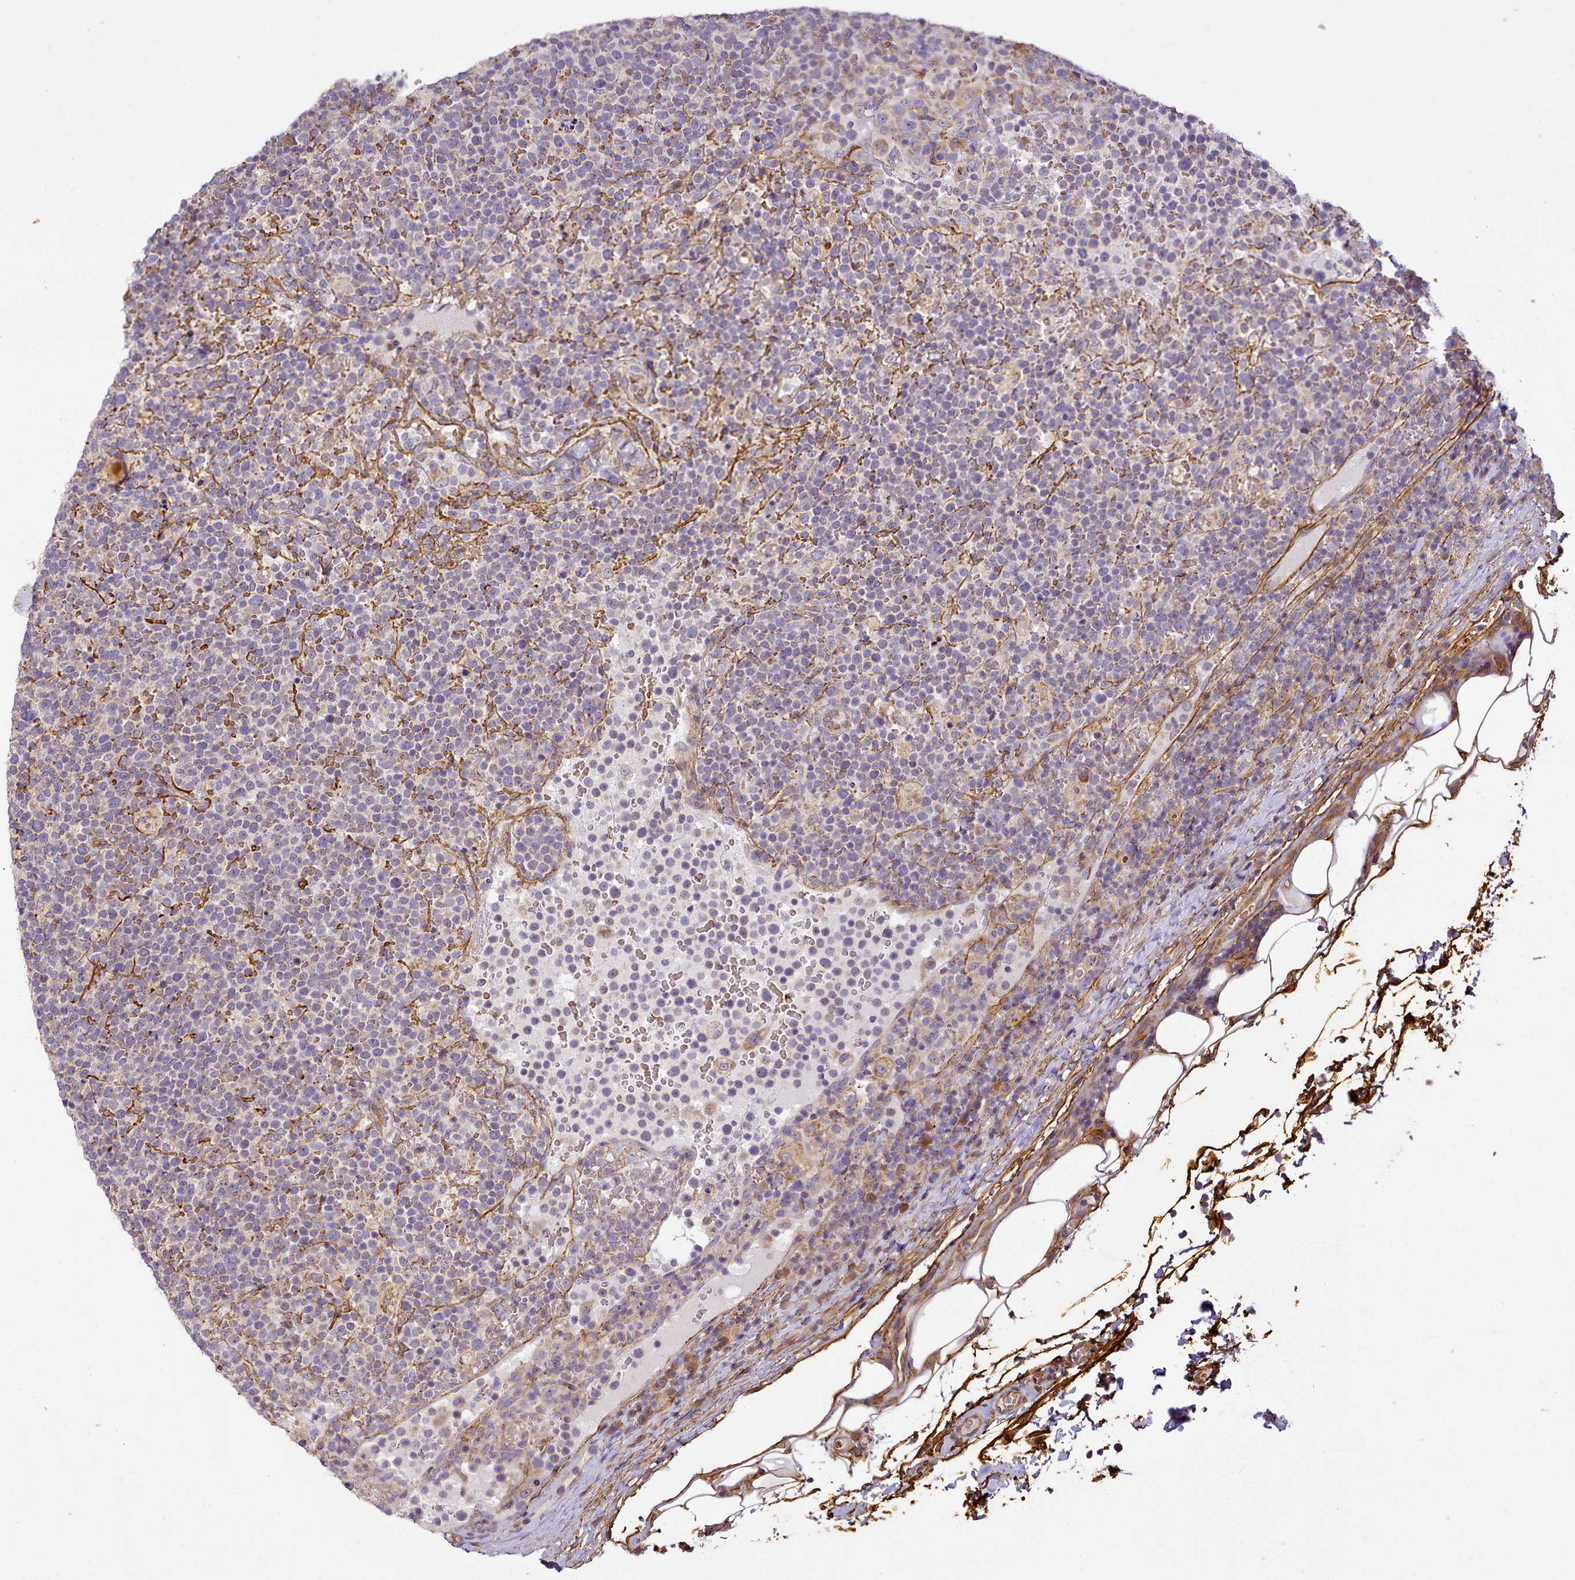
{"staining": {"intensity": "negative", "quantity": "none", "location": "none"}, "tissue": "lymphoma", "cell_type": "Tumor cells", "image_type": "cancer", "snomed": [{"axis": "morphology", "description": "Malignant lymphoma, non-Hodgkin's type, High grade"}, {"axis": "topography", "description": "Lymph node"}], "caption": "Image shows no protein positivity in tumor cells of lymphoma tissue. The staining is performed using DAB (3,3'-diaminobenzidine) brown chromogen with nuclei counter-stained in using hematoxylin.", "gene": "NBPF1", "patient": {"sex": "male", "age": 61}}